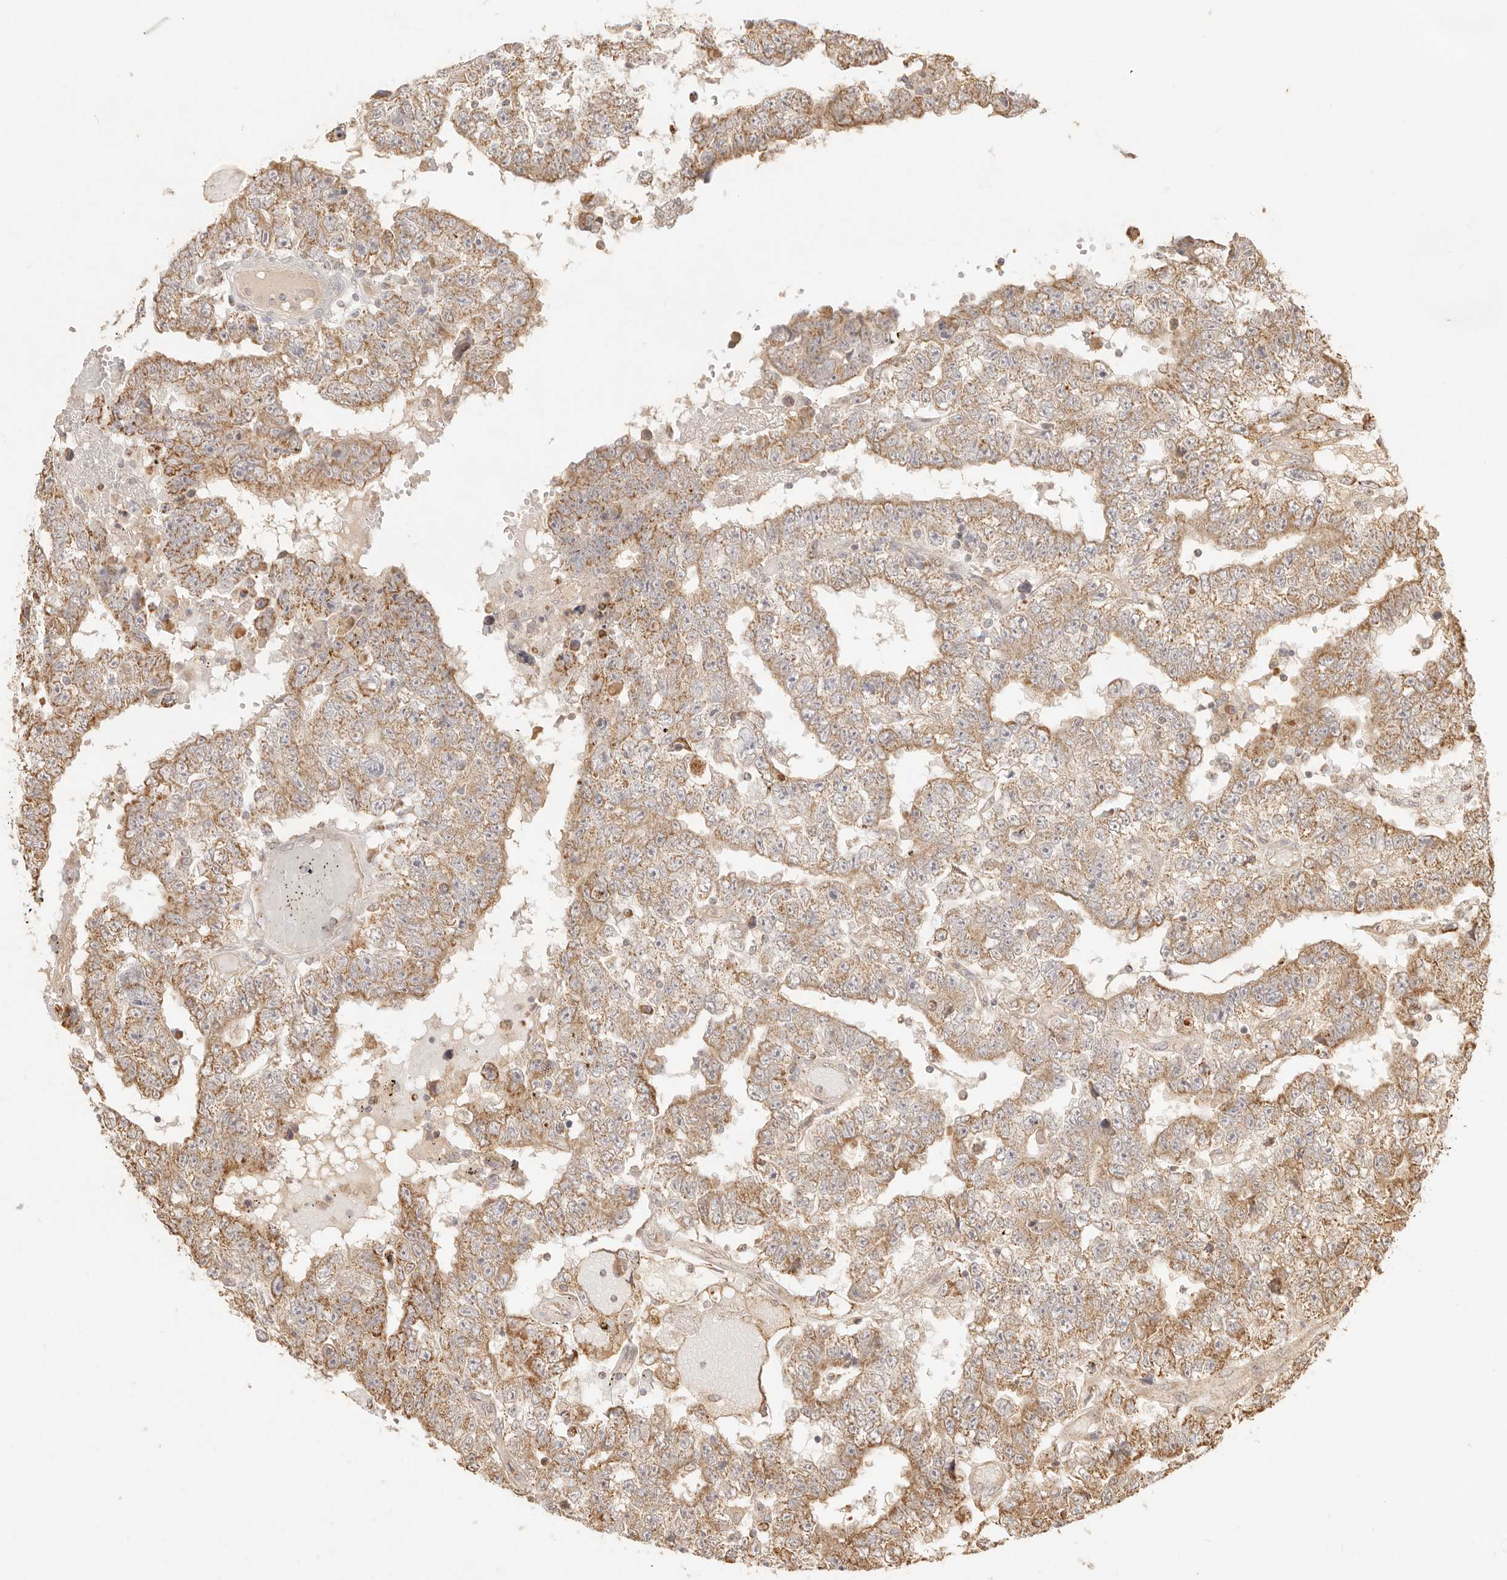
{"staining": {"intensity": "moderate", "quantity": ">75%", "location": "cytoplasmic/membranous"}, "tissue": "testis cancer", "cell_type": "Tumor cells", "image_type": "cancer", "snomed": [{"axis": "morphology", "description": "Carcinoma, Embryonal, NOS"}, {"axis": "topography", "description": "Testis"}], "caption": "High-power microscopy captured an immunohistochemistry (IHC) micrograph of testis cancer, revealing moderate cytoplasmic/membranous positivity in about >75% of tumor cells.", "gene": "CPLANE2", "patient": {"sex": "male", "age": 25}}